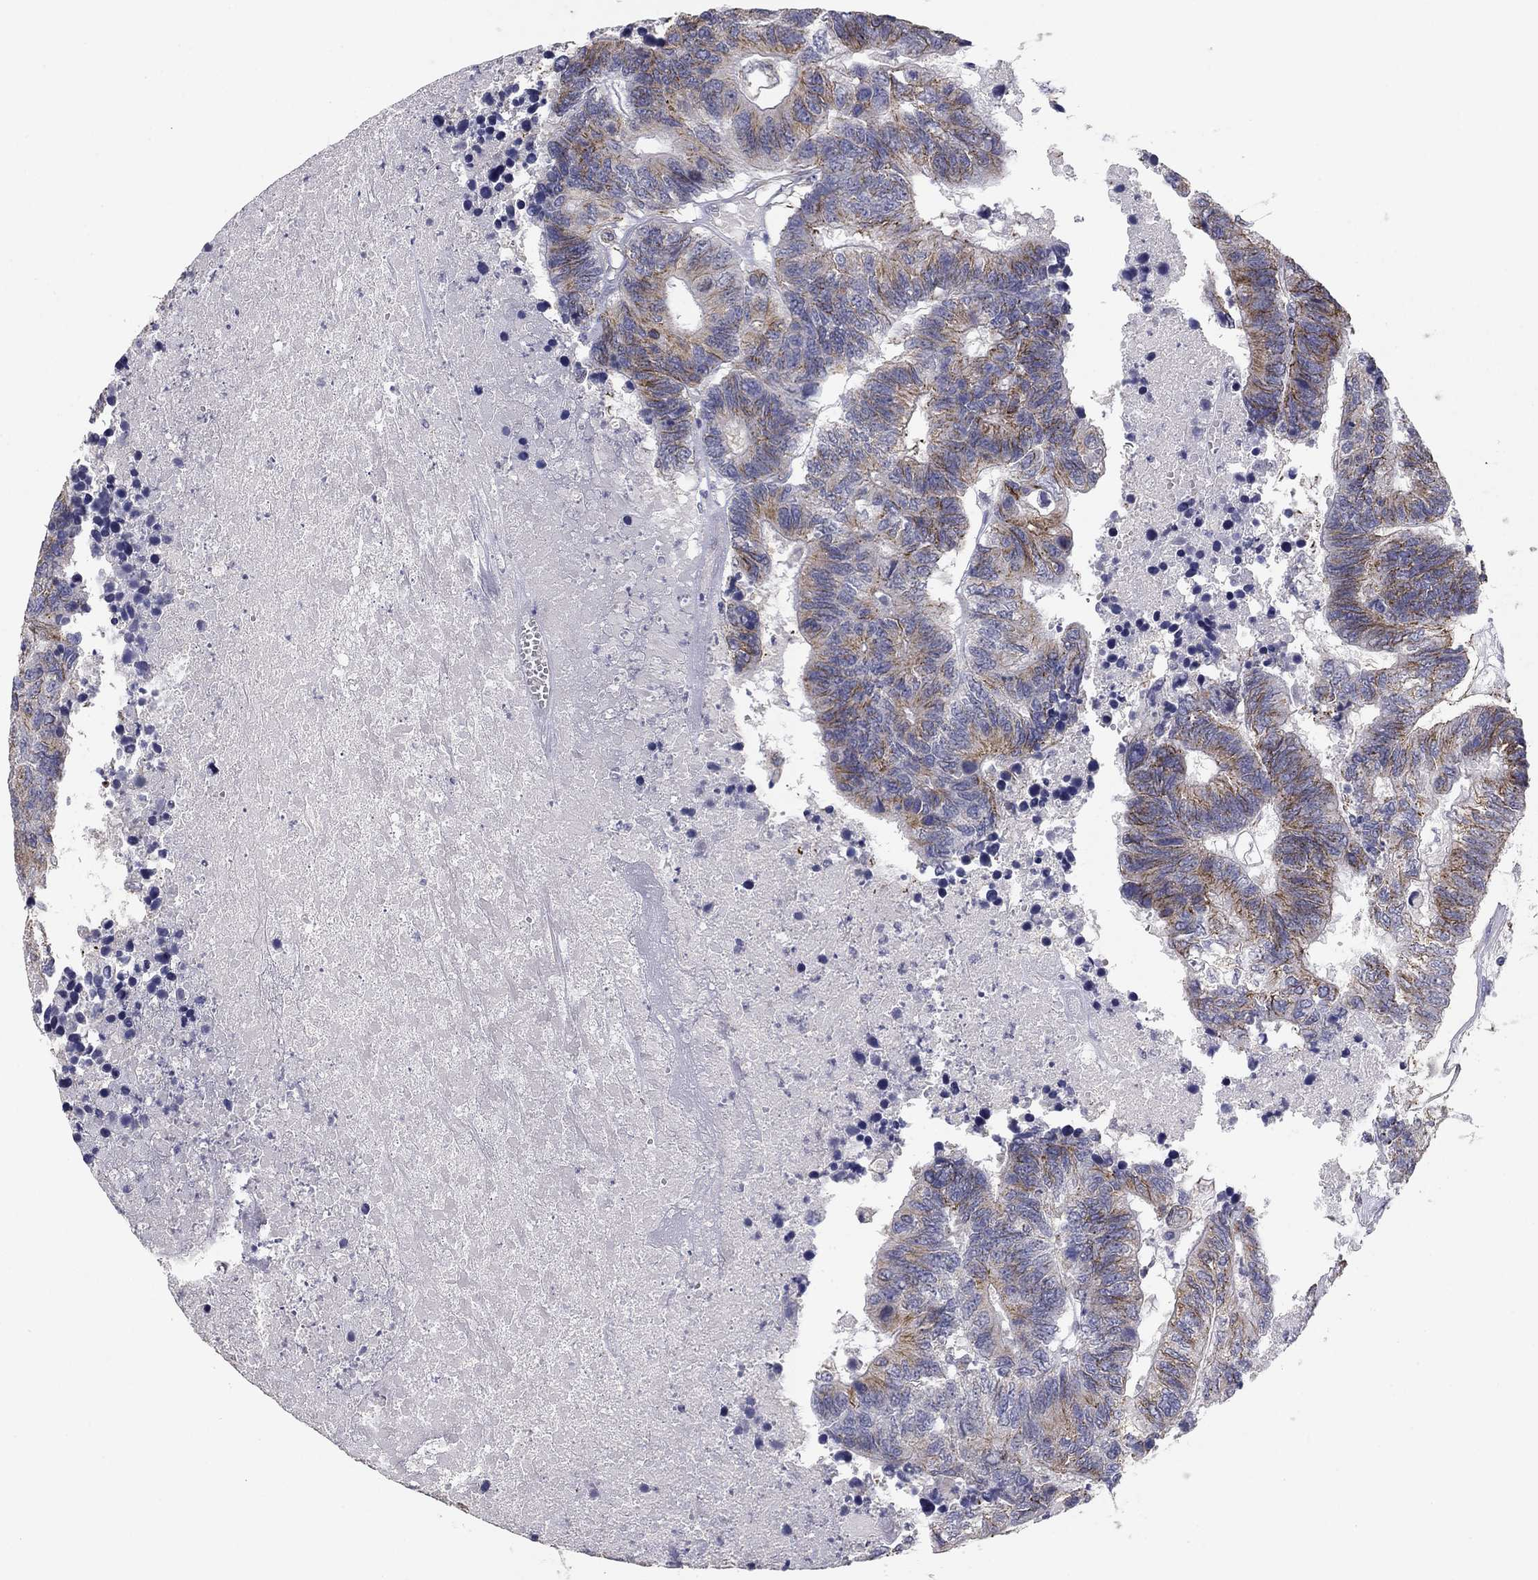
{"staining": {"intensity": "moderate", "quantity": "25%-75%", "location": "cytoplasmic/membranous"}, "tissue": "colorectal cancer", "cell_type": "Tumor cells", "image_type": "cancer", "snomed": [{"axis": "morphology", "description": "Adenocarcinoma, NOS"}, {"axis": "topography", "description": "Colon"}], "caption": "IHC of colorectal adenocarcinoma reveals medium levels of moderate cytoplasmic/membranous staining in about 25%-75% of tumor cells.", "gene": "SEPTIN3", "patient": {"sex": "female", "age": 48}}